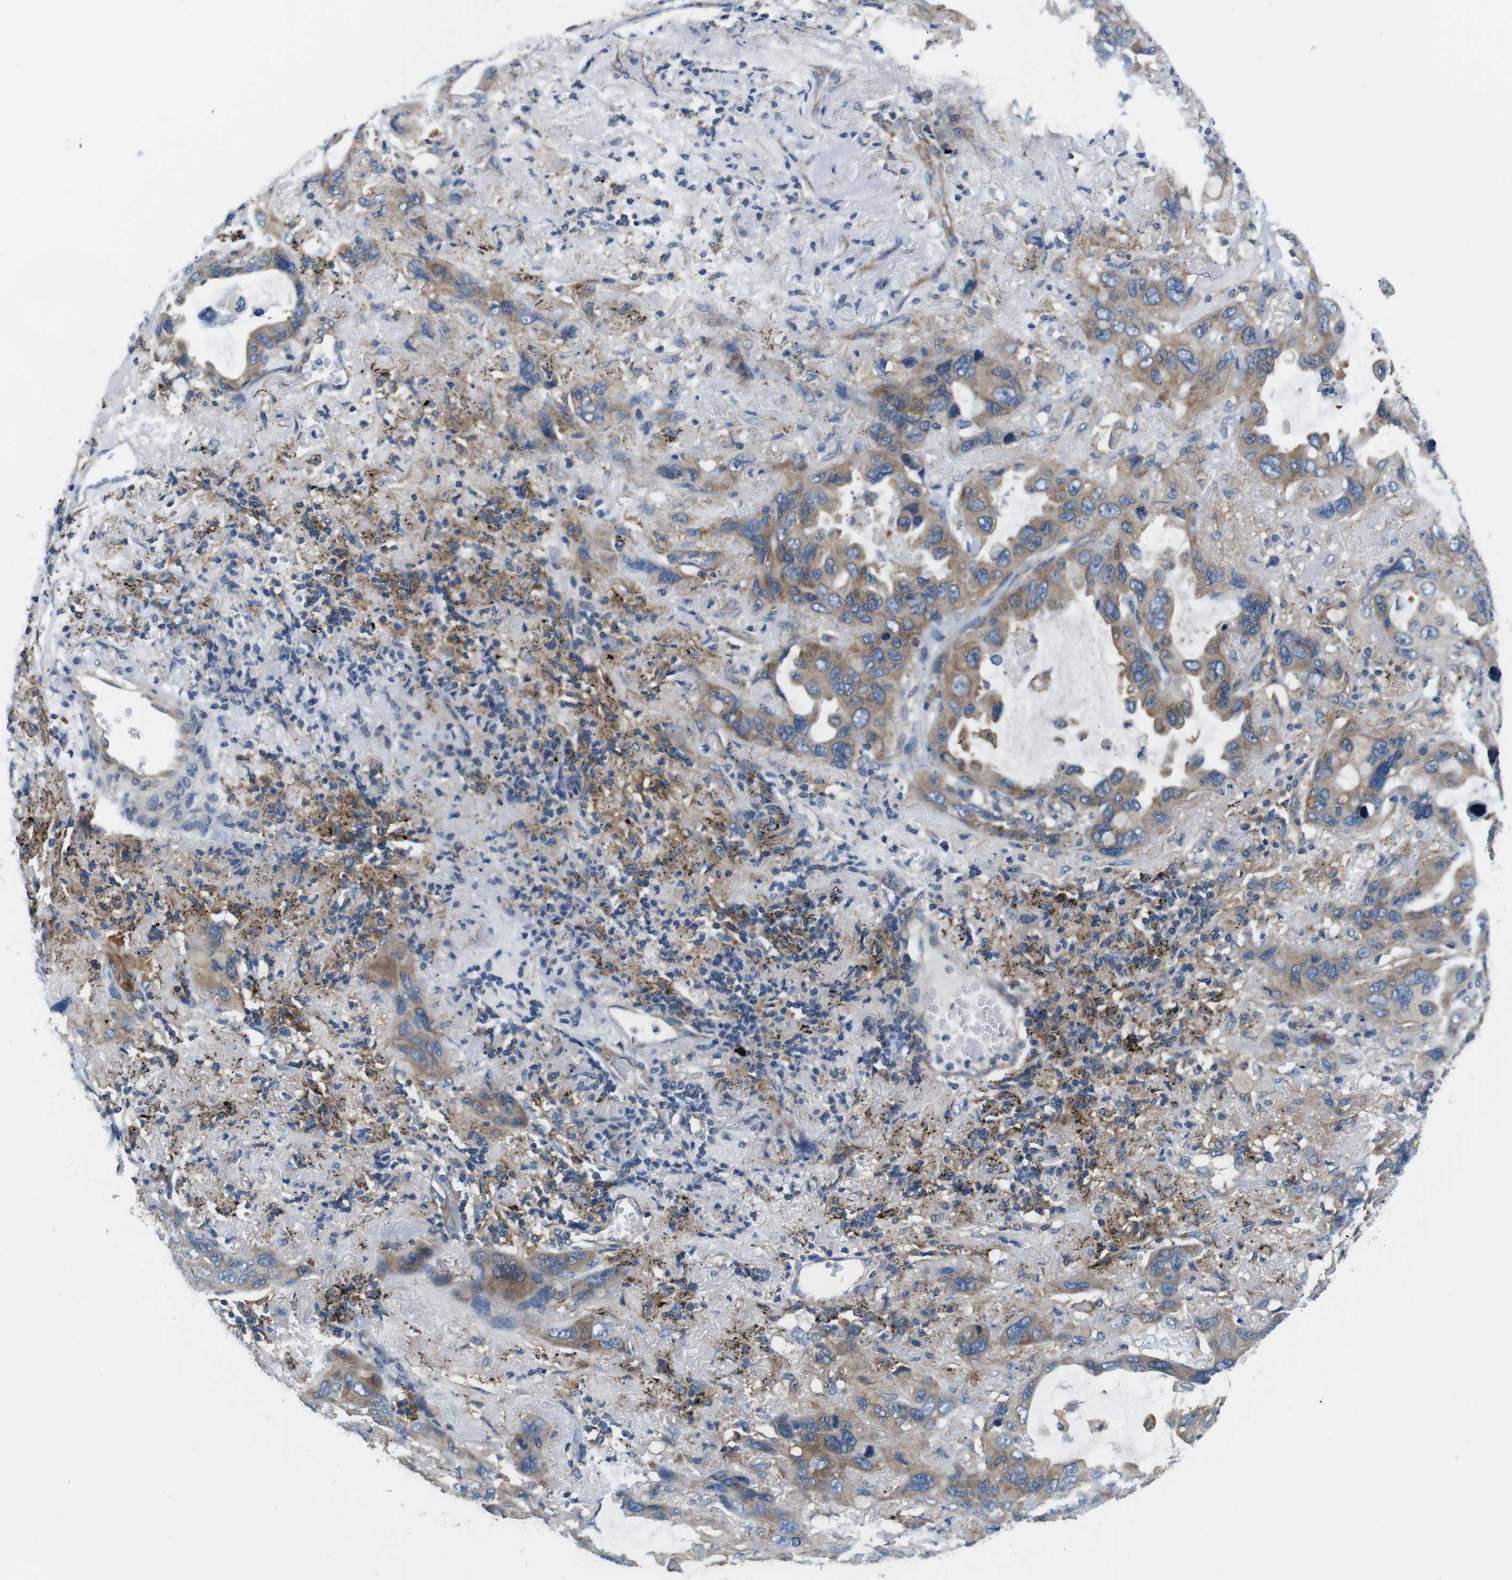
{"staining": {"intensity": "moderate", "quantity": ">75%", "location": "cytoplasmic/membranous"}, "tissue": "lung cancer", "cell_type": "Tumor cells", "image_type": "cancer", "snomed": [{"axis": "morphology", "description": "Squamous cell carcinoma, NOS"}, {"axis": "topography", "description": "Lung"}], "caption": "A medium amount of moderate cytoplasmic/membranous expression is appreciated in about >75% of tumor cells in lung squamous cell carcinoma tissue. (brown staining indicates protein expression, while blue staining denotes nuclei).", "gene": "DENND4C", "patient": {"sex": "female", "age": 73}}